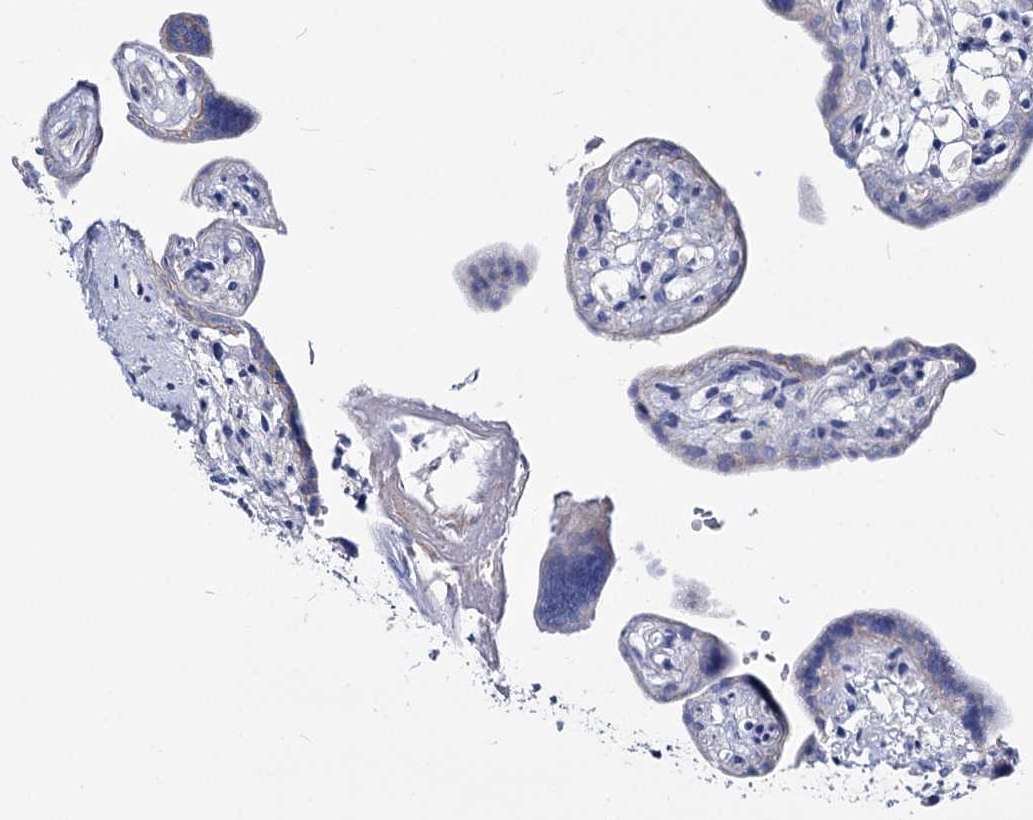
{"staining": {"intensity": "negative", "quantity": "none", "location": "none"}, "tissue": "placenta", "cell_type": "Trophoblastic cells", "image_type": "normal", "snomed": [{"axis": "morphology", "description": "Normal tissue, NOS"}, {"axis": "topography", "description": "Placenta"}], "caption": "Immunohistochemistry image of unremarkable human placenta stained for a protein (brown), which reveals no expression in trophoblastic cells. The staining was performed using DAB to visualize the protein expression in brown, while the nuclei were stained in blue with hematoxylin (Magnification: 20x).", "gene": "DYDC2", "patient": {"sex": "female", "age": 37}}